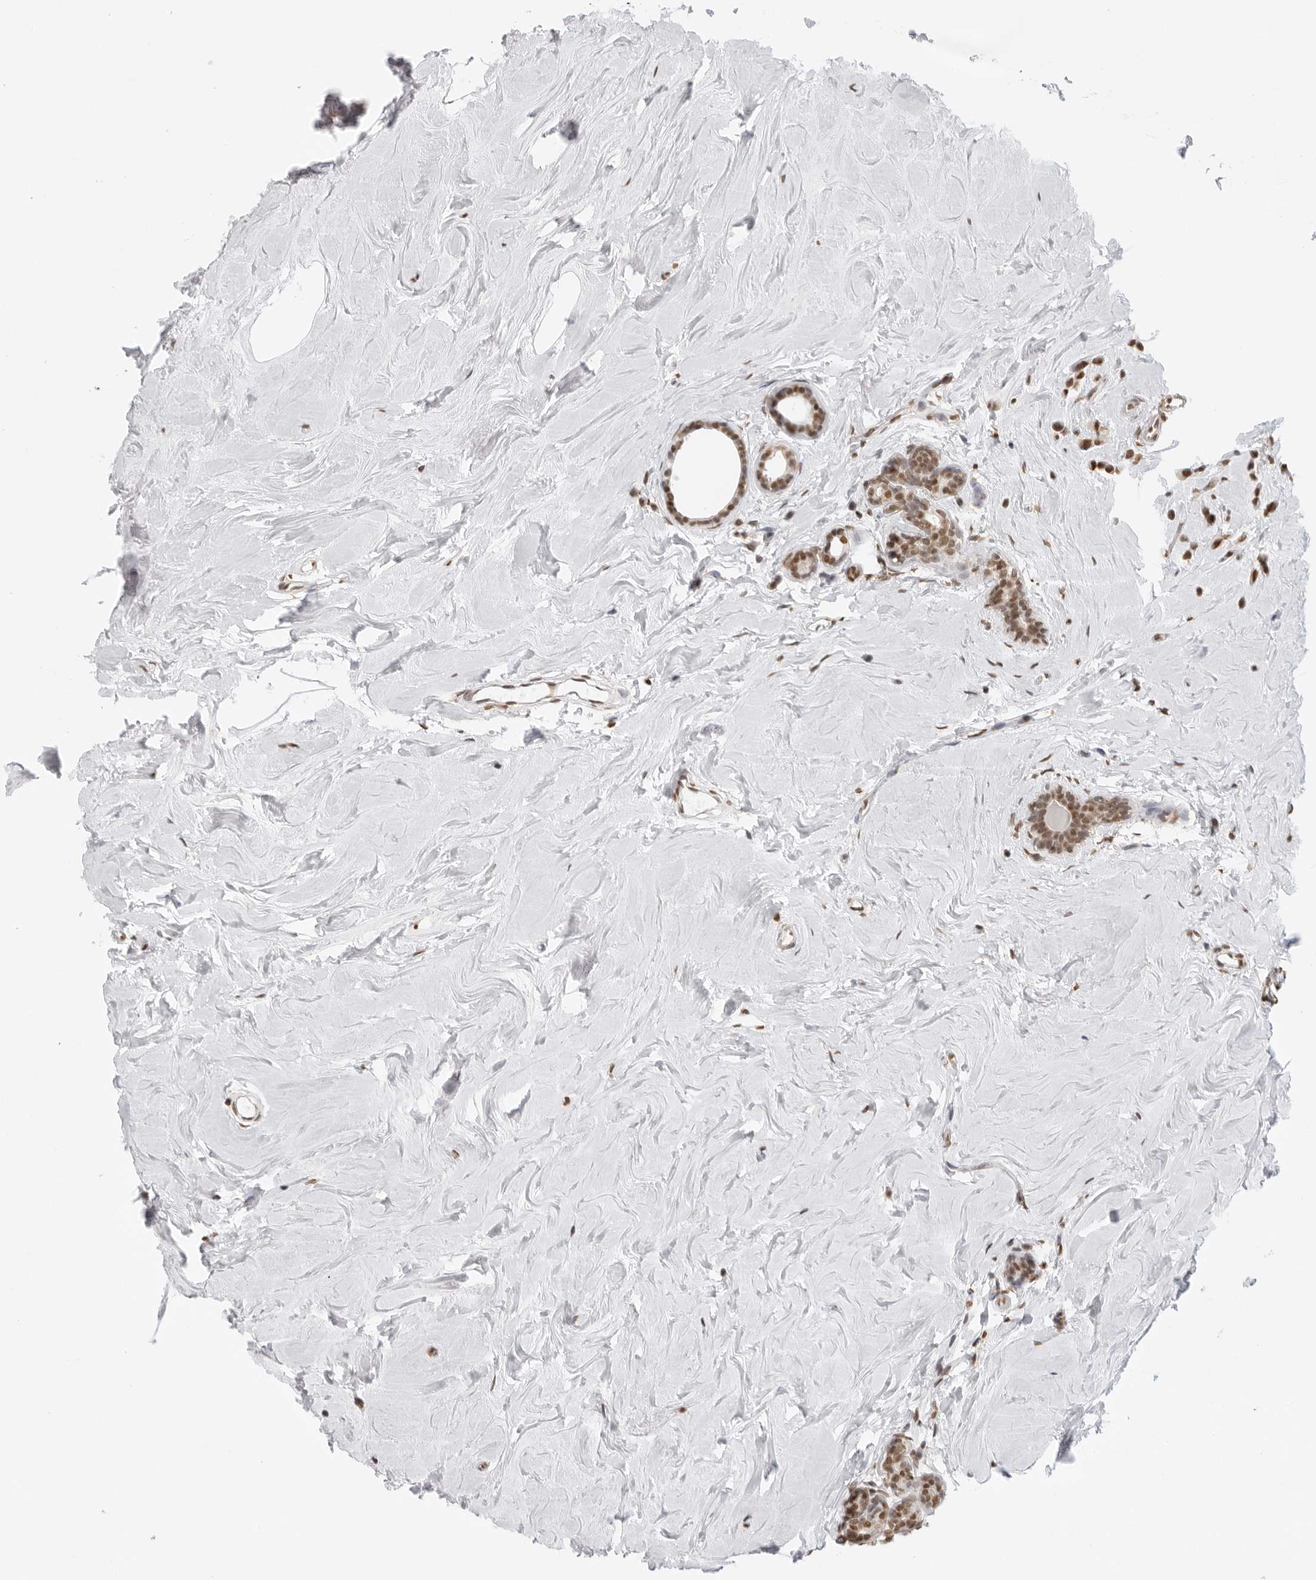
{"staining": {"intensity": "moderate", "quantity": ">75%", "location": "nuclear"}, "tissue": "breast cancer", "cell_type": "Tumor cells", "image_type": "cancer", "snomed": [{"axis": "morphology", "description": "Lobular carcinoma"}, {"axis": "topography", "description": "Breast"}], "caption": "Brown immunohistochemical staining in breast cancer (lobular carcinoma) shows moderate nuclear positivity in about >75% of tumor cells. (DAB = brown stain, brightfield microscopy at high magnification).", "gene": "RPA2", "patient": {"sex": "female", "age": 47}}